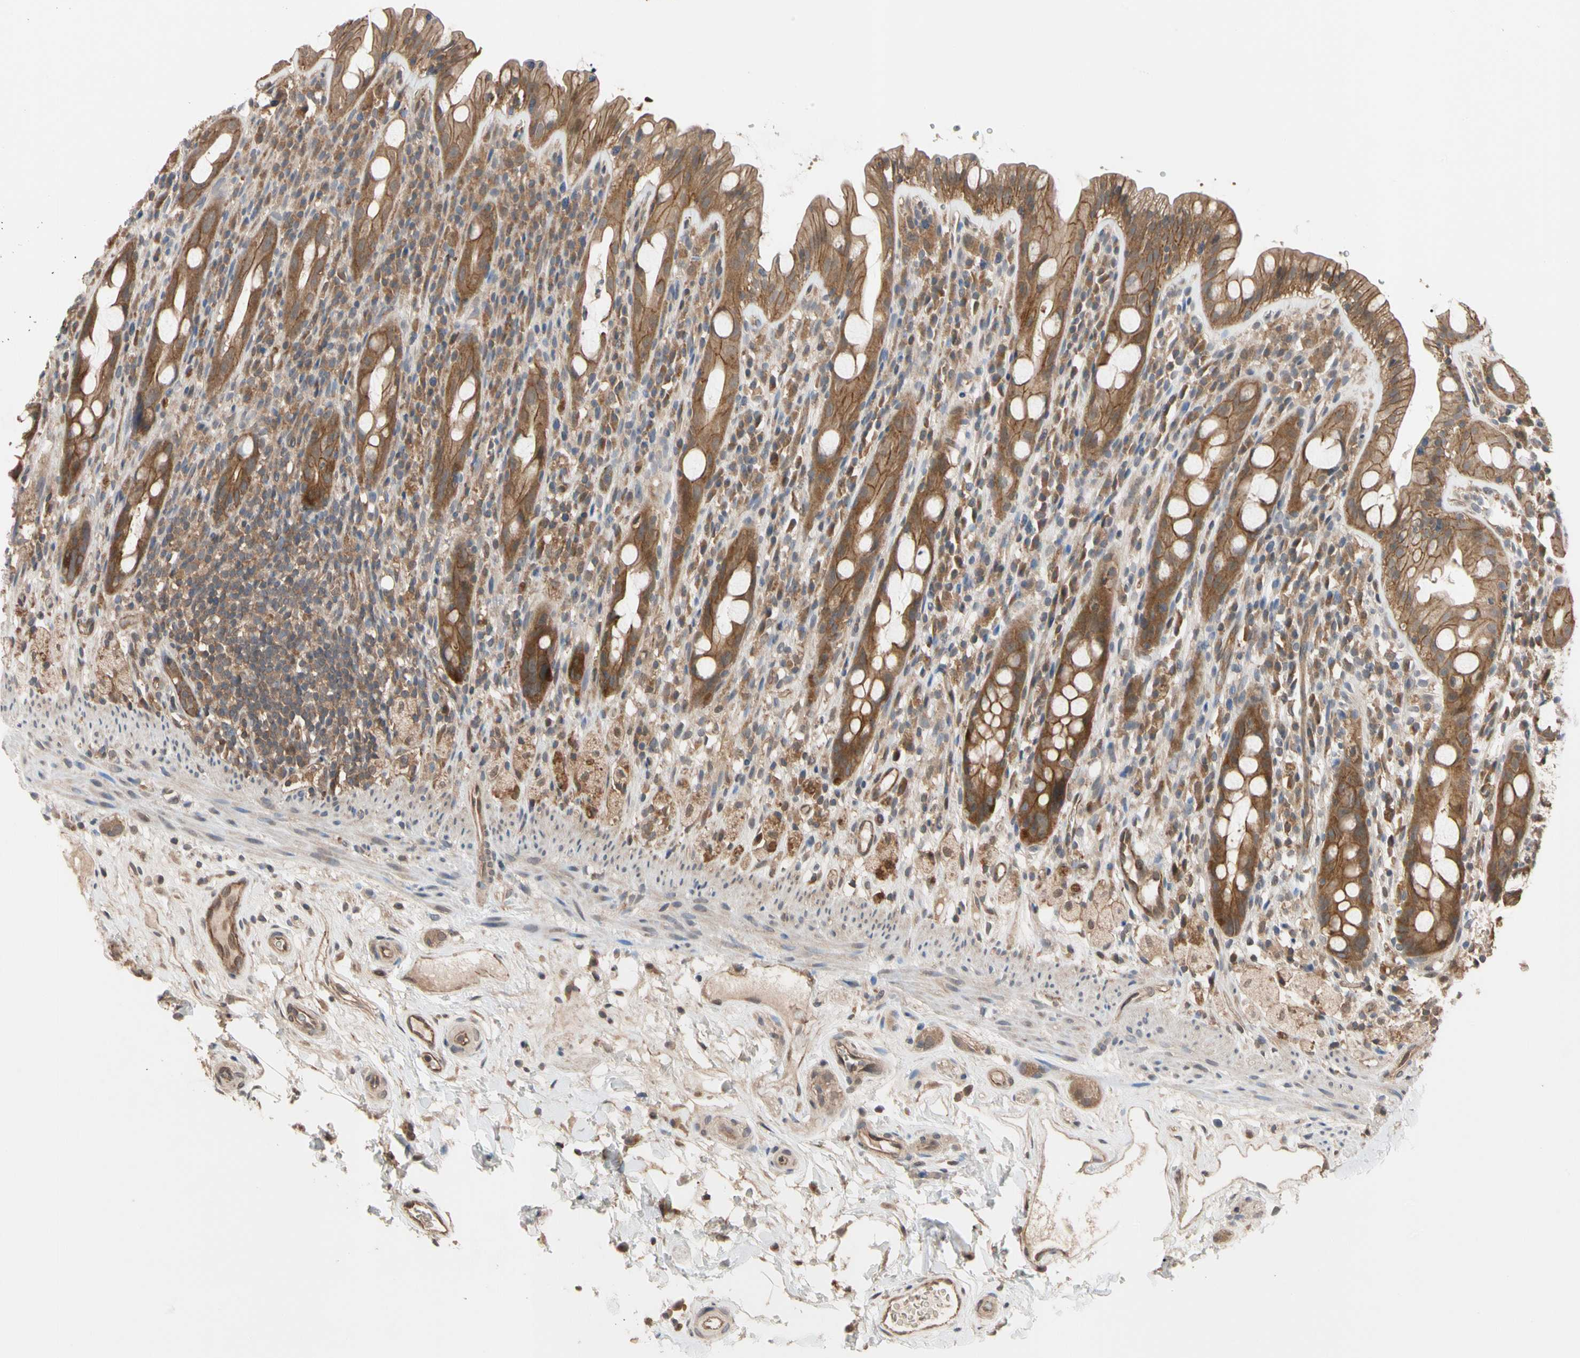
{"staining": {"intensity": "strong", "quantity": ">75%", "location": "cytoplasmic/membranous"}, "tissue": "rectum", "cell_type": "Glandular cells", "image_type": "normal", "snomed": [{"axis": "morphology", "description": "Normal tissue, NOS"}, {"axis": "topography", "description": "Rectum"}], "caption": "Human rectum stained for a protein (brown) demonstrates strong cytoplasmic/membranous positive expression in about >75% of glandular cells.", "gene": "DPP8", "patient": {"sex": "male", "age": 44}}